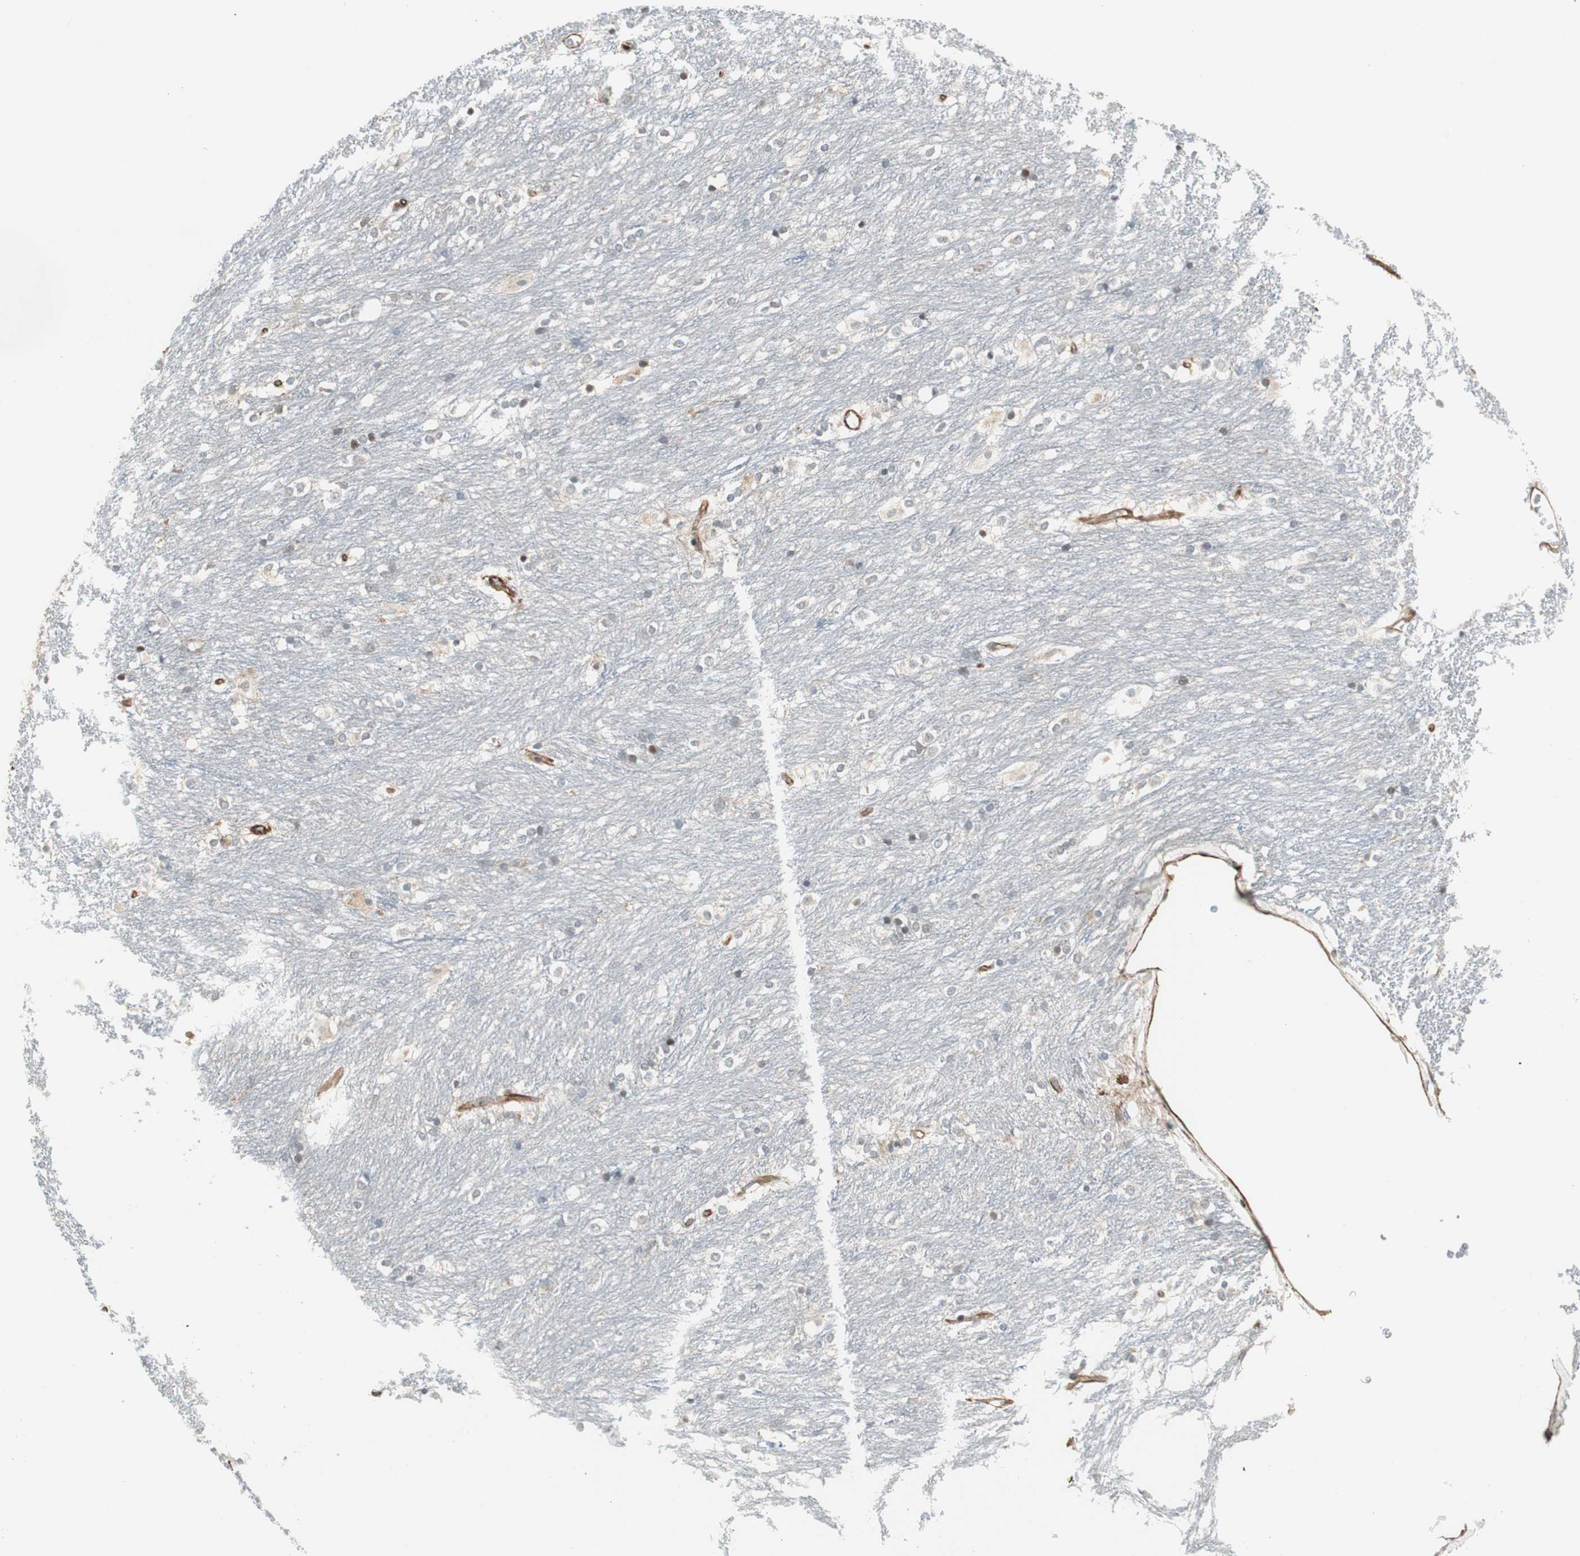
{"staining": {"intensity": "weak", "quantity": "<25%", "location": "nuclear"}, "tissue": "caudate", "cell_type": "Glial cells", "image_type": "normal", "snomed": [{"axis": "morphology", "description": "Normal tissue, NOS"}, {"axis": "topography", "description": "Lateral ventricle wall"}], "caption": "Image shows no significant protein positivity in glial cells of normal caudate. The staining was performed using DAB to visualize the protein expression in brown, while the nuclei were stained in blue with hematoxylin (Magnification: 20x).", "gene": "MAD2L2", "patient": {"sex": "female", "age": 19}}